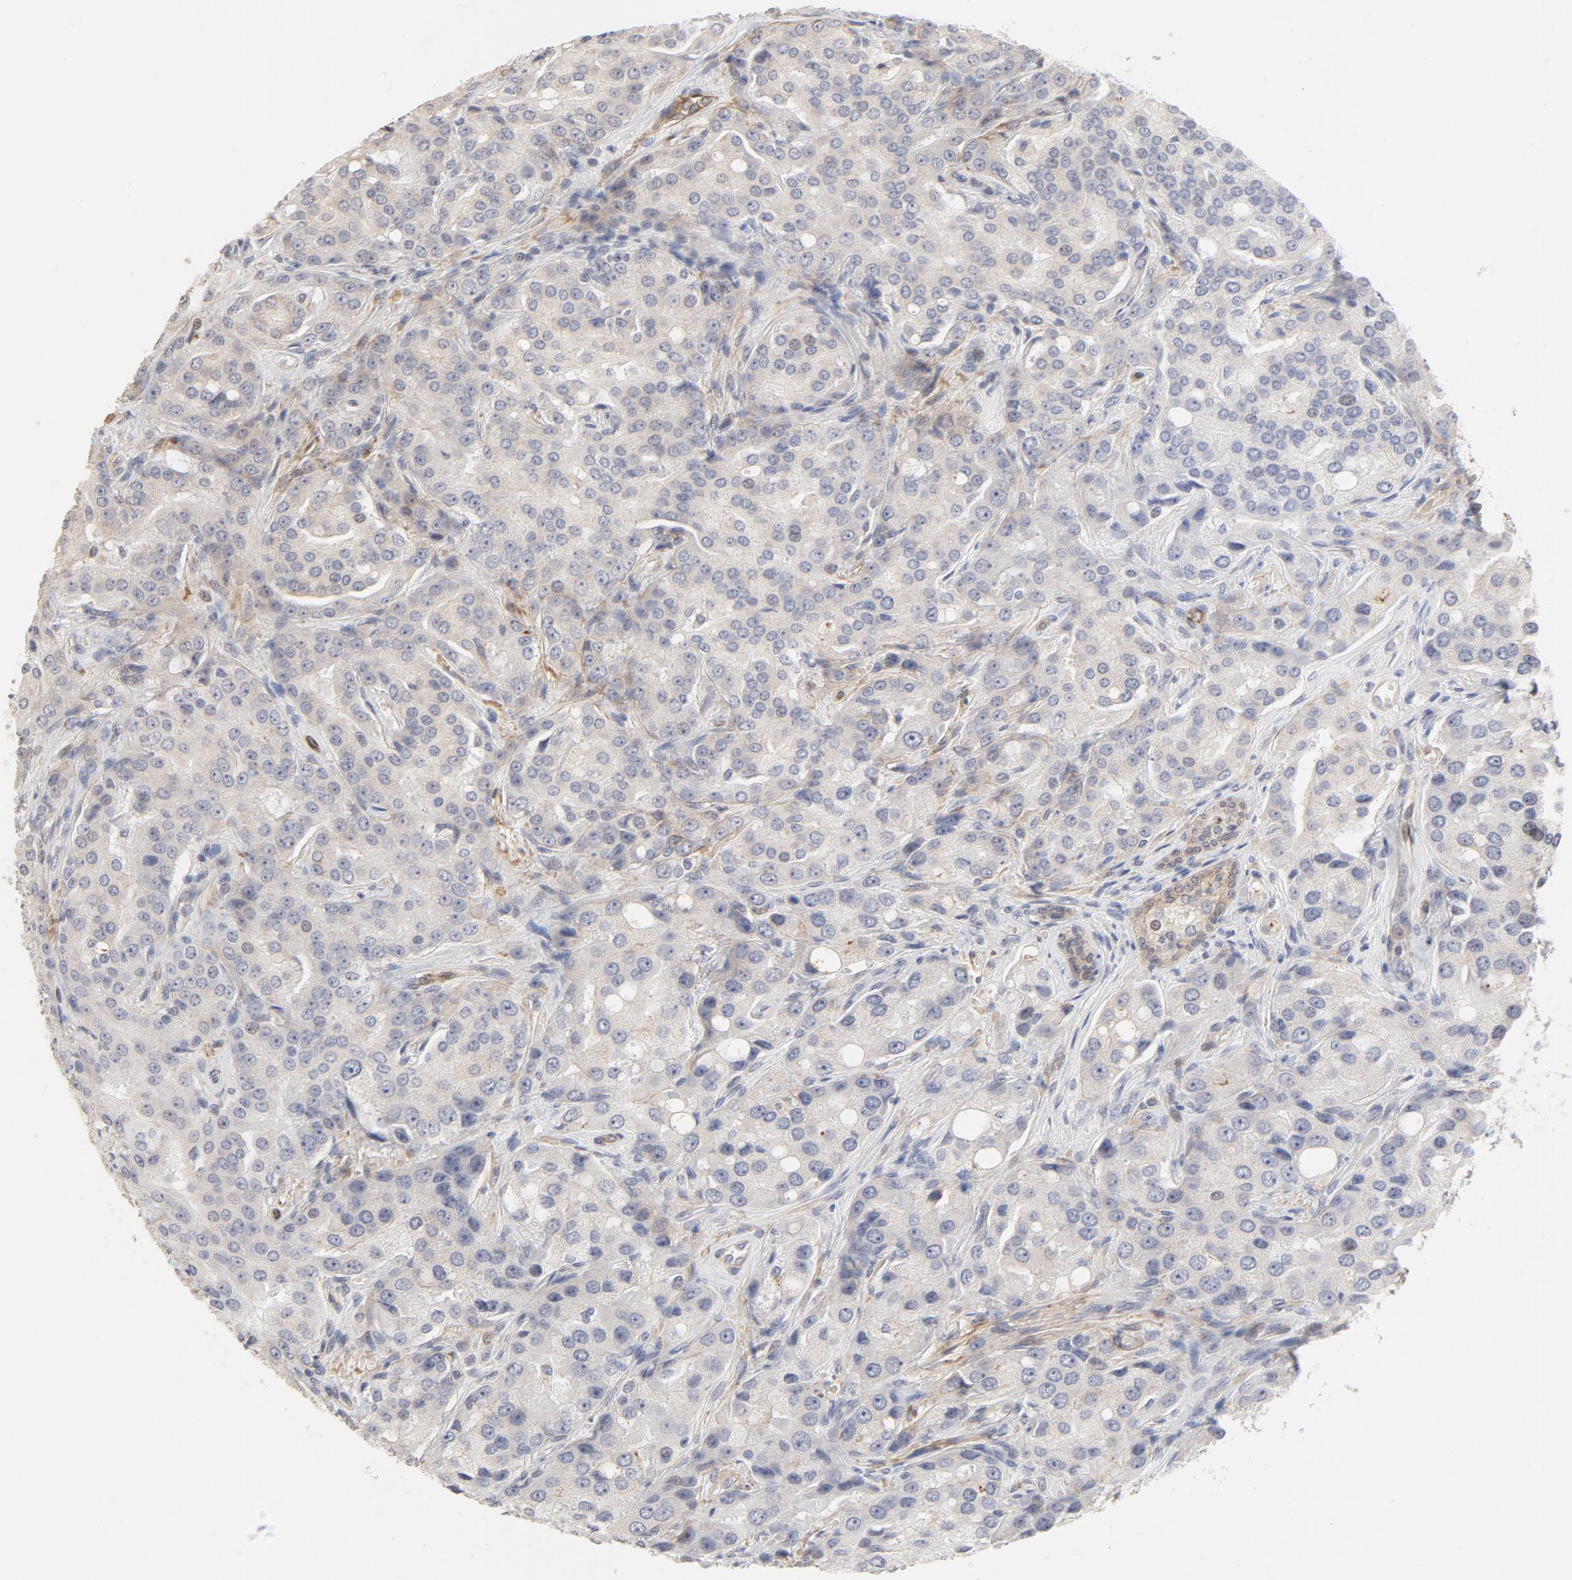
{"staining": {"intensity": "negative", "quantity": "none", "location": "none"}, "tissue": "prostate cancer", "cell_type": "Tumor cells", "image_type": "cancer", "snomed": [{"axis": "morphology", "description": "Adenocarcinoma, High grade"}, {"axis": "topography", "description": "Prostate"}], "caption": "High magnification brightfield microscopy of adenocarcinoma (high-grade) (prostate) stained with DAB (brown) and counterstained with hematoxylin (blue): tumor cells show no significant staining.", "gene": "MAGED4", "patient": {"sex": "male", "age": 72}}